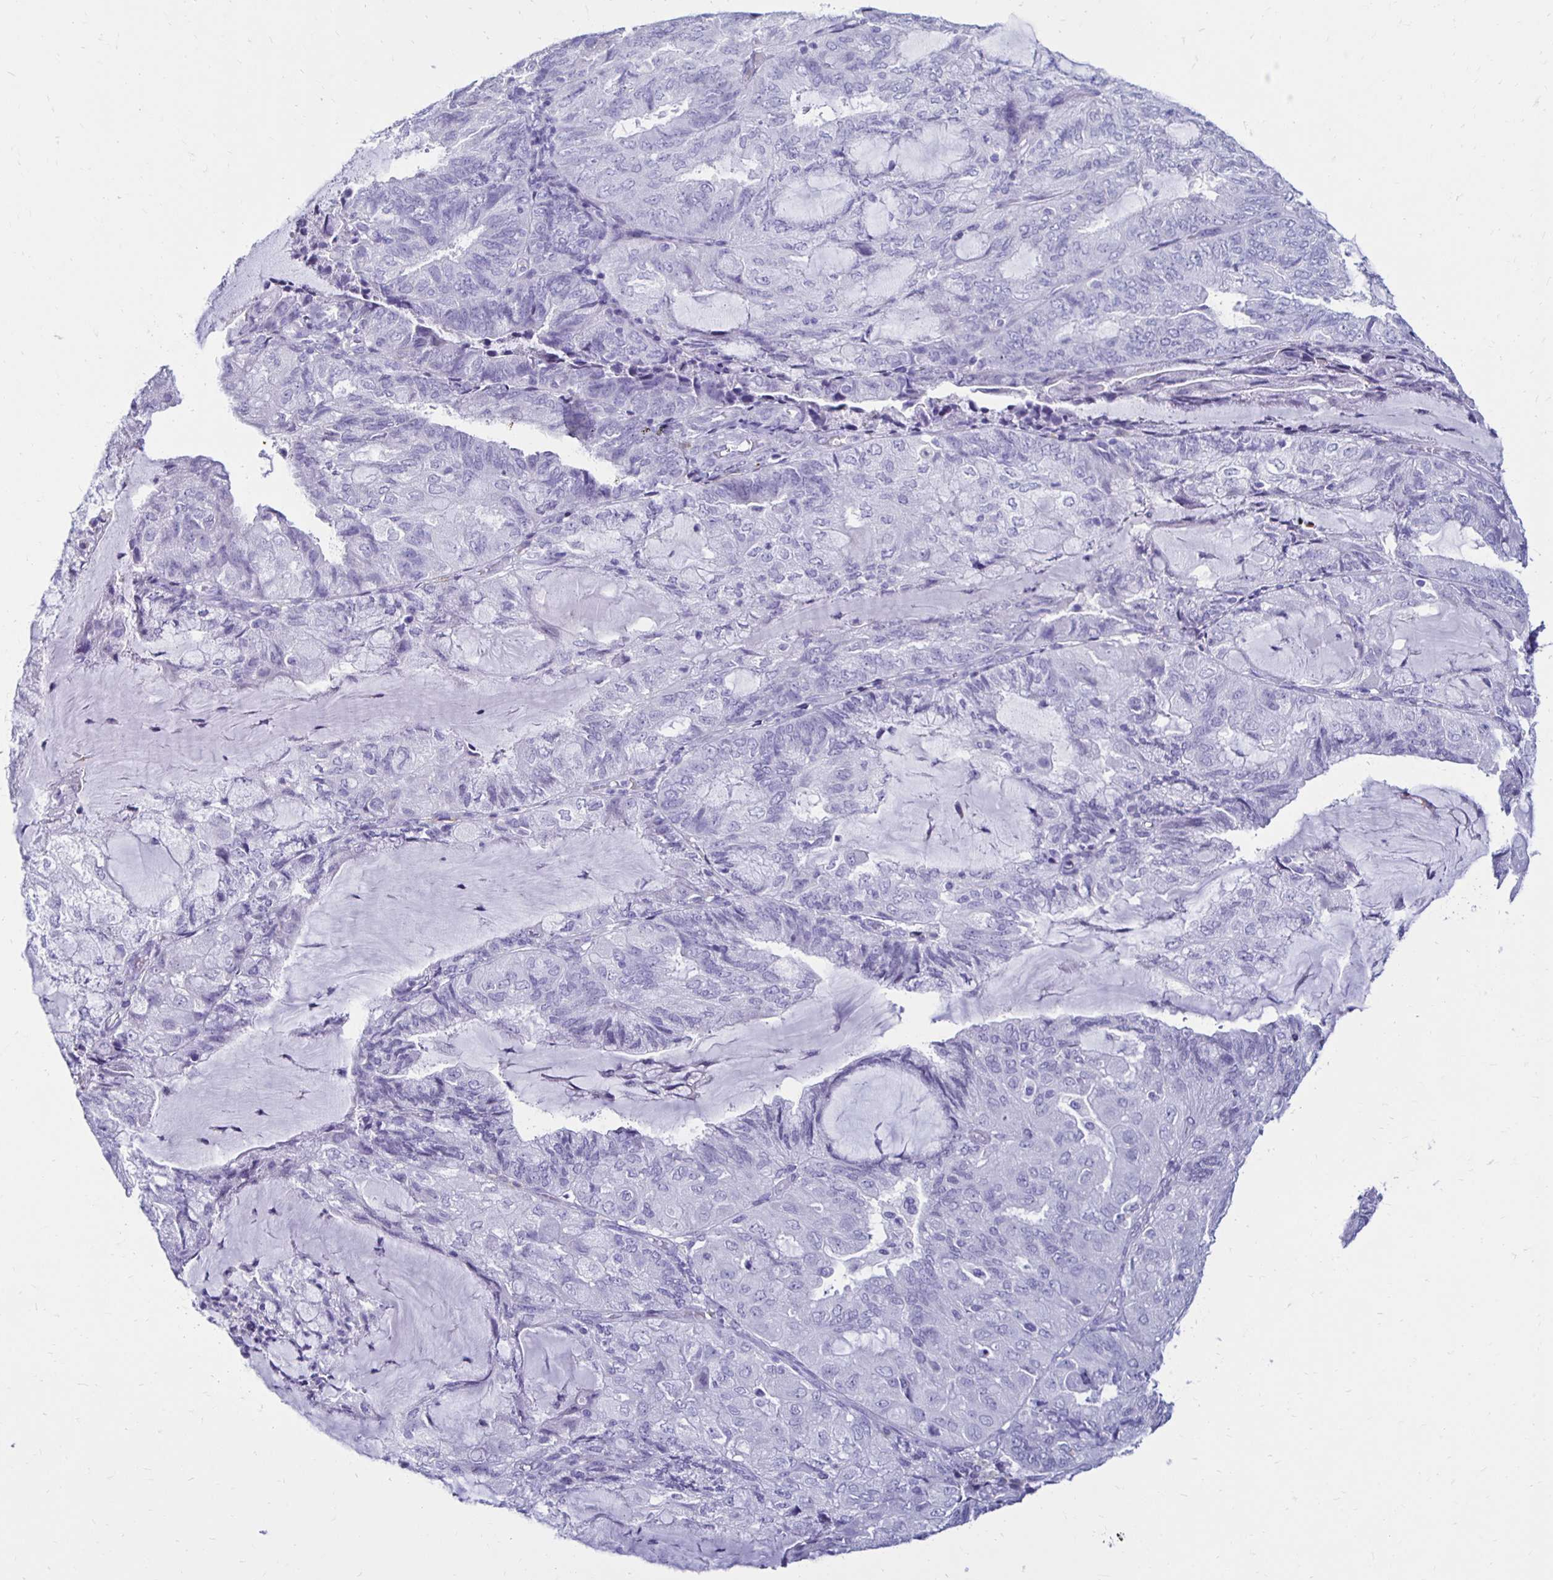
{"staining": {"intensity": "negative", "quantity": "none", "location": "none"}, "tissue": "endometrial cancer", "cell_type": "Tumor cells", "image_type": "cancer", "snomed": [{"axis": "morphology", "description": "Adenocarcinoma, NOS"}, {"axis": "topography", "description": "Endometrium"}], "caption": "Immunohistochemistry of endometrial cancer shows no positivity in tumor cells.", "gene": "CST5", "patient": {"sex": "female", "age": 81}}